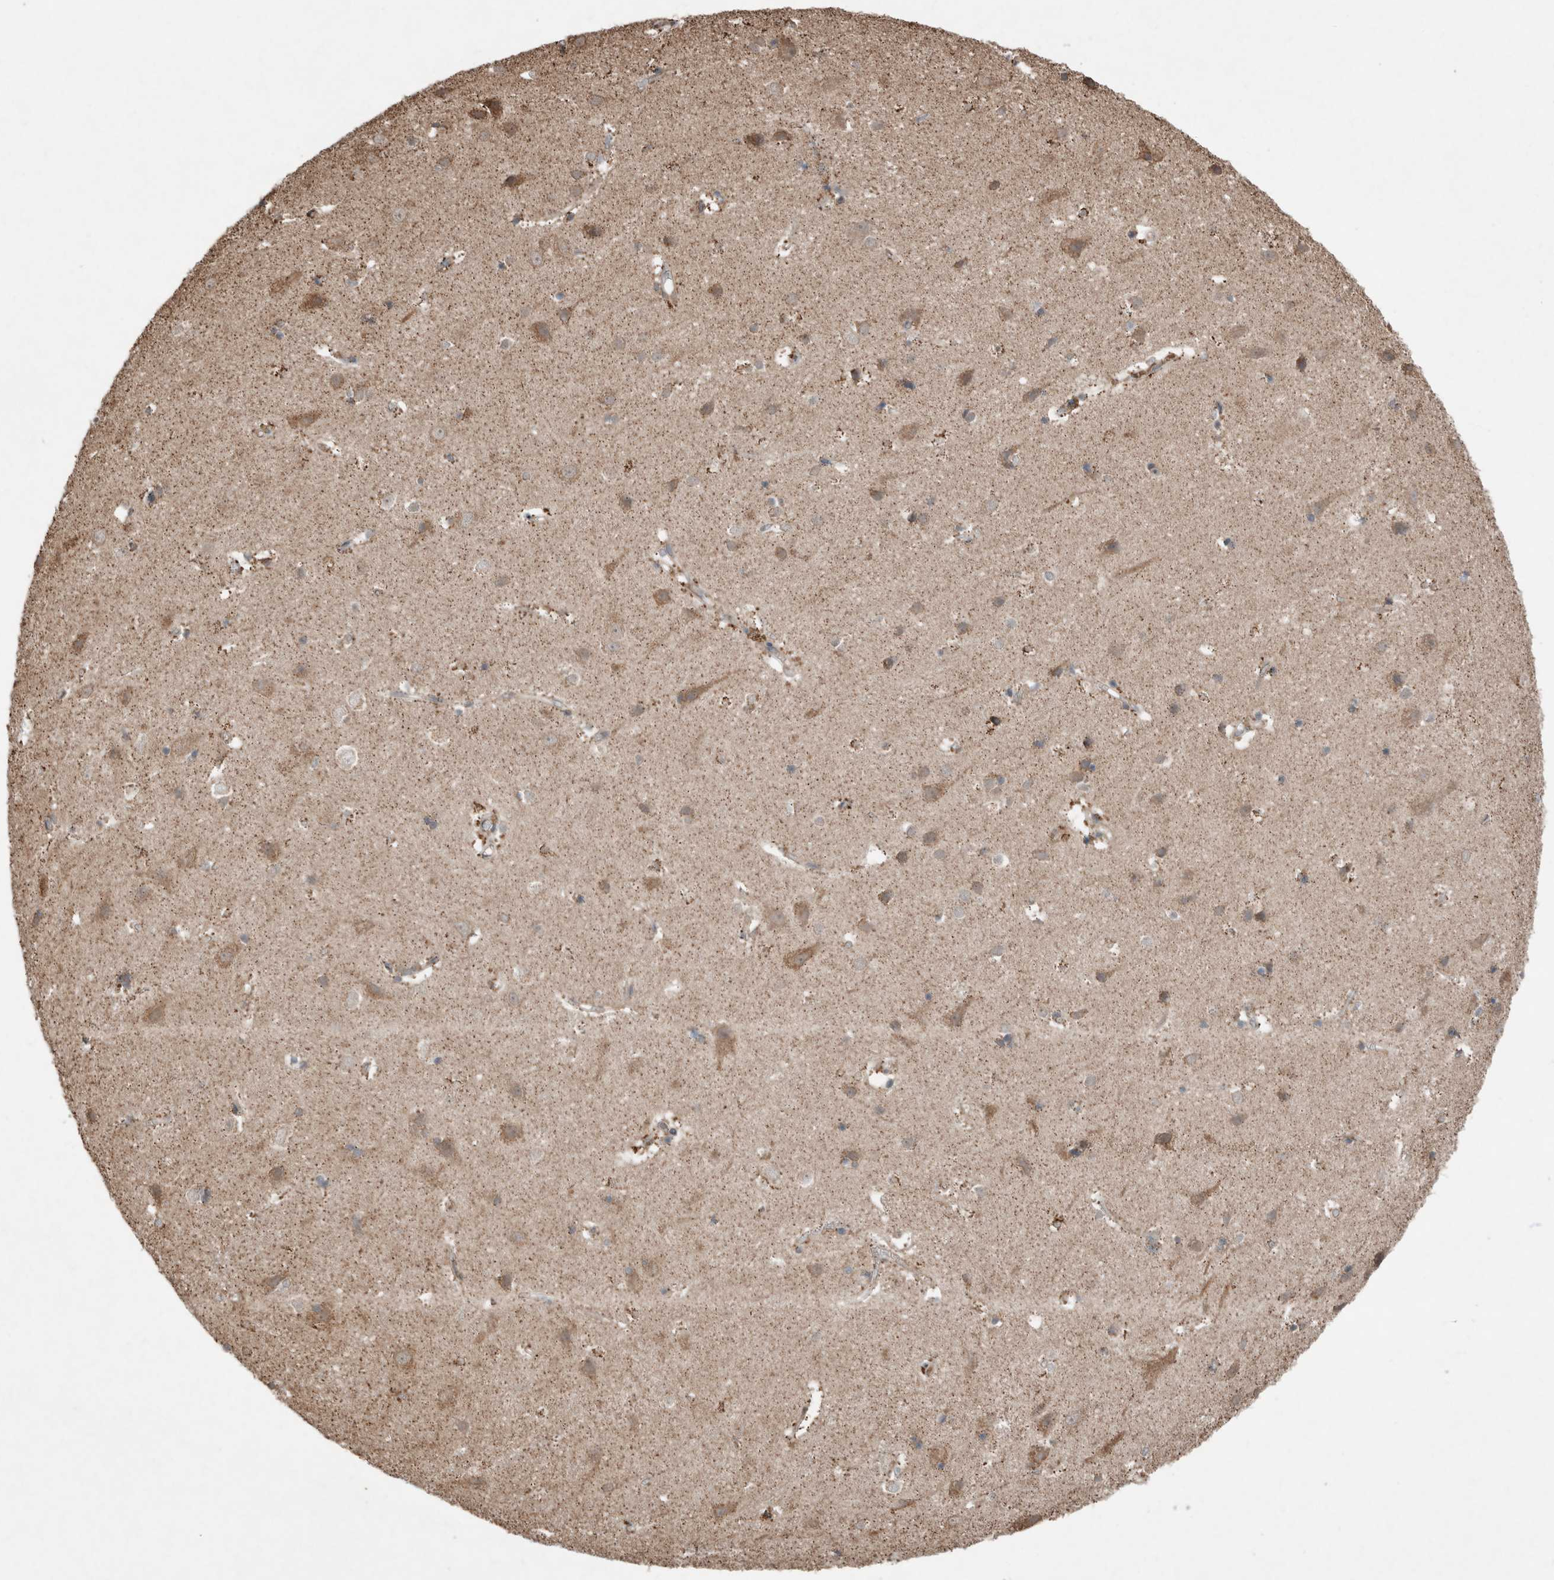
{"staining": {"intensity": "weak", "quantity": ">75%", "location": "cytoplasmic/membranous"}, "tissue": "cerebral cortex", "cell_type": "Endothelial cells", "image_type": "normal", "snomed": [{"axis": "morphology", "description": "Normal tissue, NOS"}, {"axis": "topography", "description": "Cerebral cortex"}], "caption": "A brown stain shows weak cytoplasmic/membranous positivity of a protein in endothelial cells of unremarkable cerebral cortex. Nuclei are stained in blue.", "gene": "KLK14", "patient": {"sex": "male", "age": 54}}